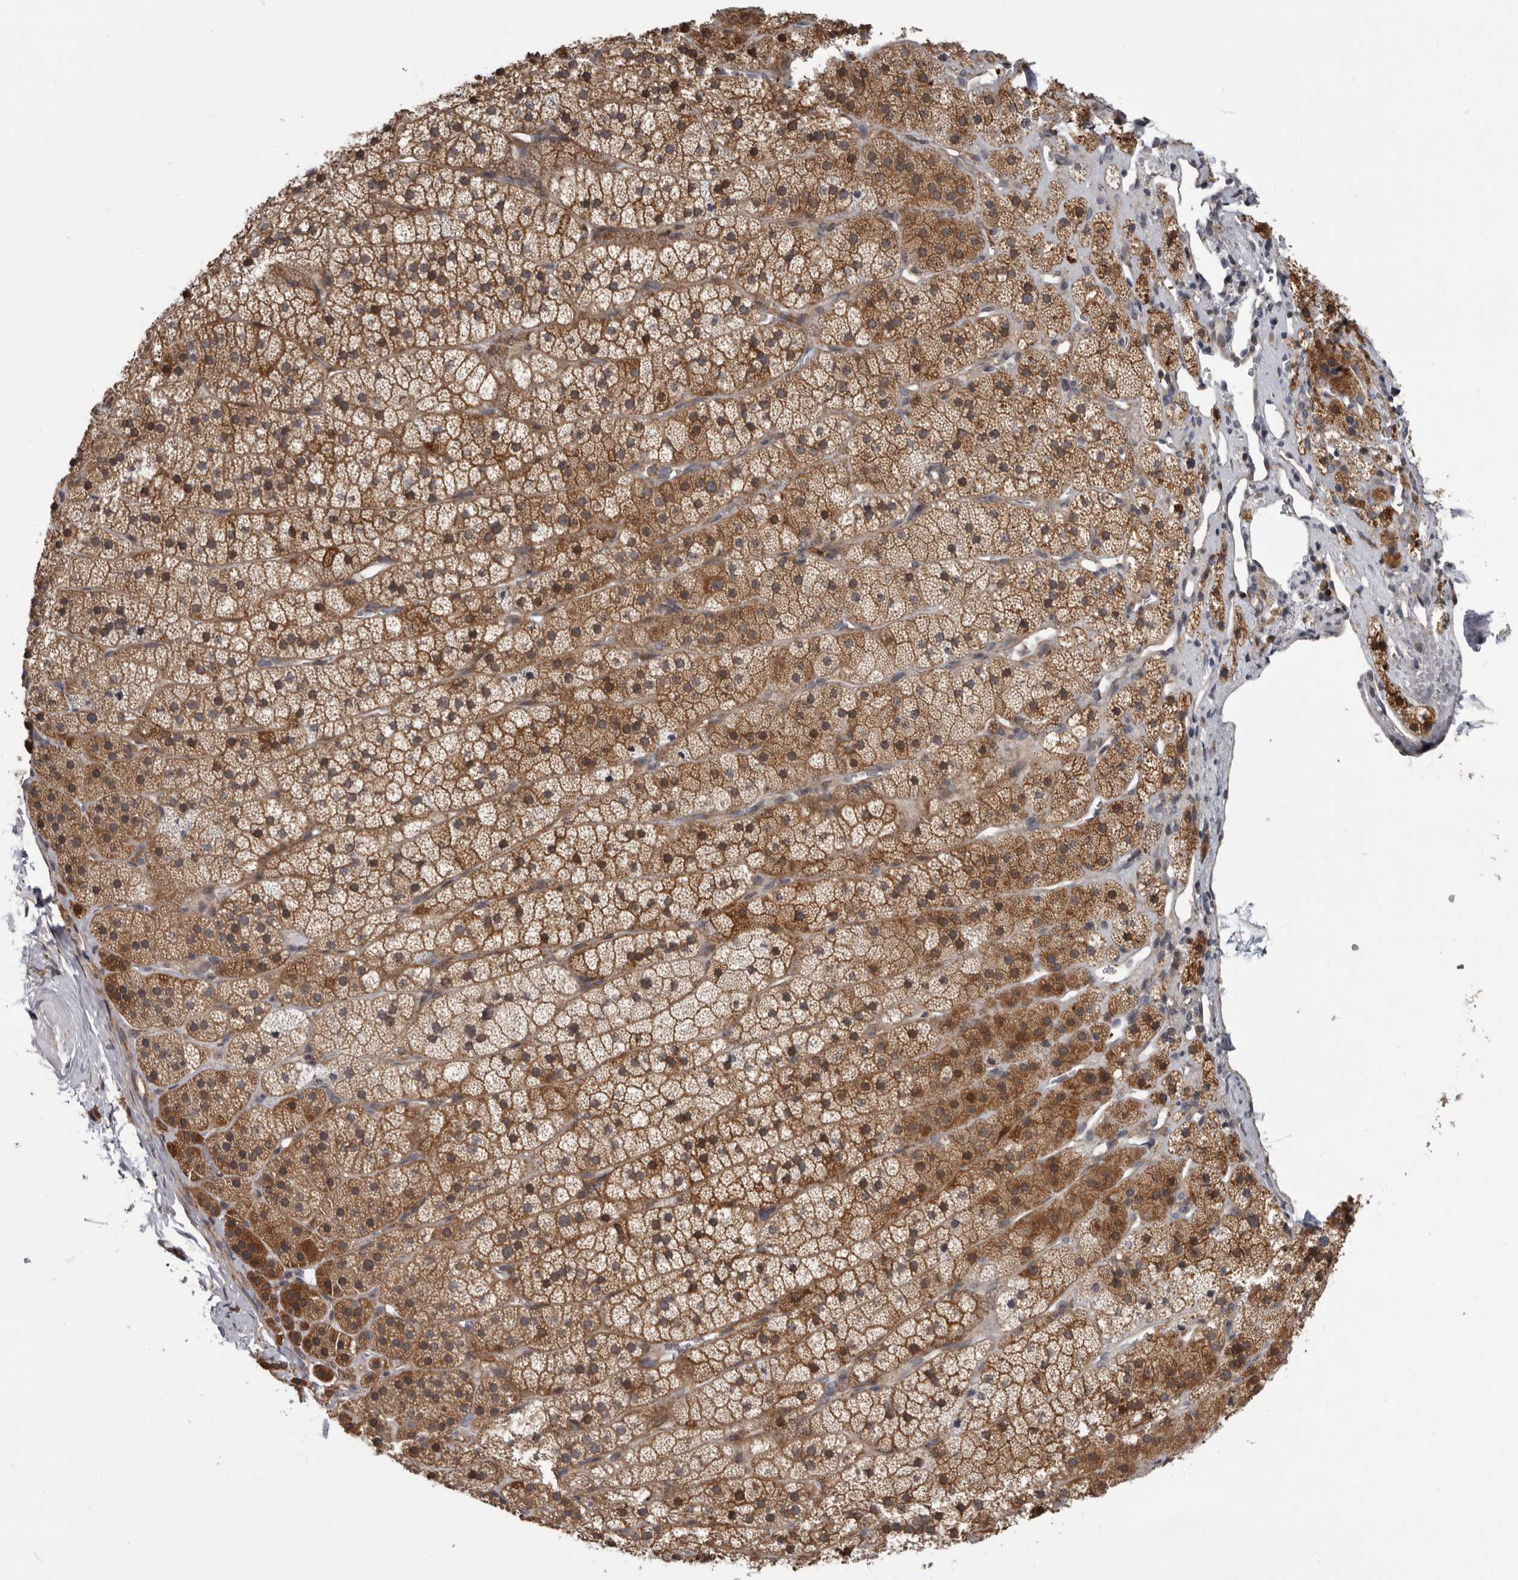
{"staining": {"intensity": "moderate", "quantity": ">75%", "location": "cytoplasmic/membranous"}, "tissue": "adrenal gland", "cell_type": "Glandular cells", "image_type": "normal", "snomed": [{"axis": "morphology", "description": "Normal tissue, NOS"}, {"axis": "topography", "description": "Adrenal gland"}], "caption": "Adrenal gland stained with DAB (3,3'-diaminobenzidine) IHC displays medium levels of moderate cytoplasmic/membranous expression in about >75% of glandular cells.", "gene": "FGFR4", "patient": {"sex": "female", "age": 44}}